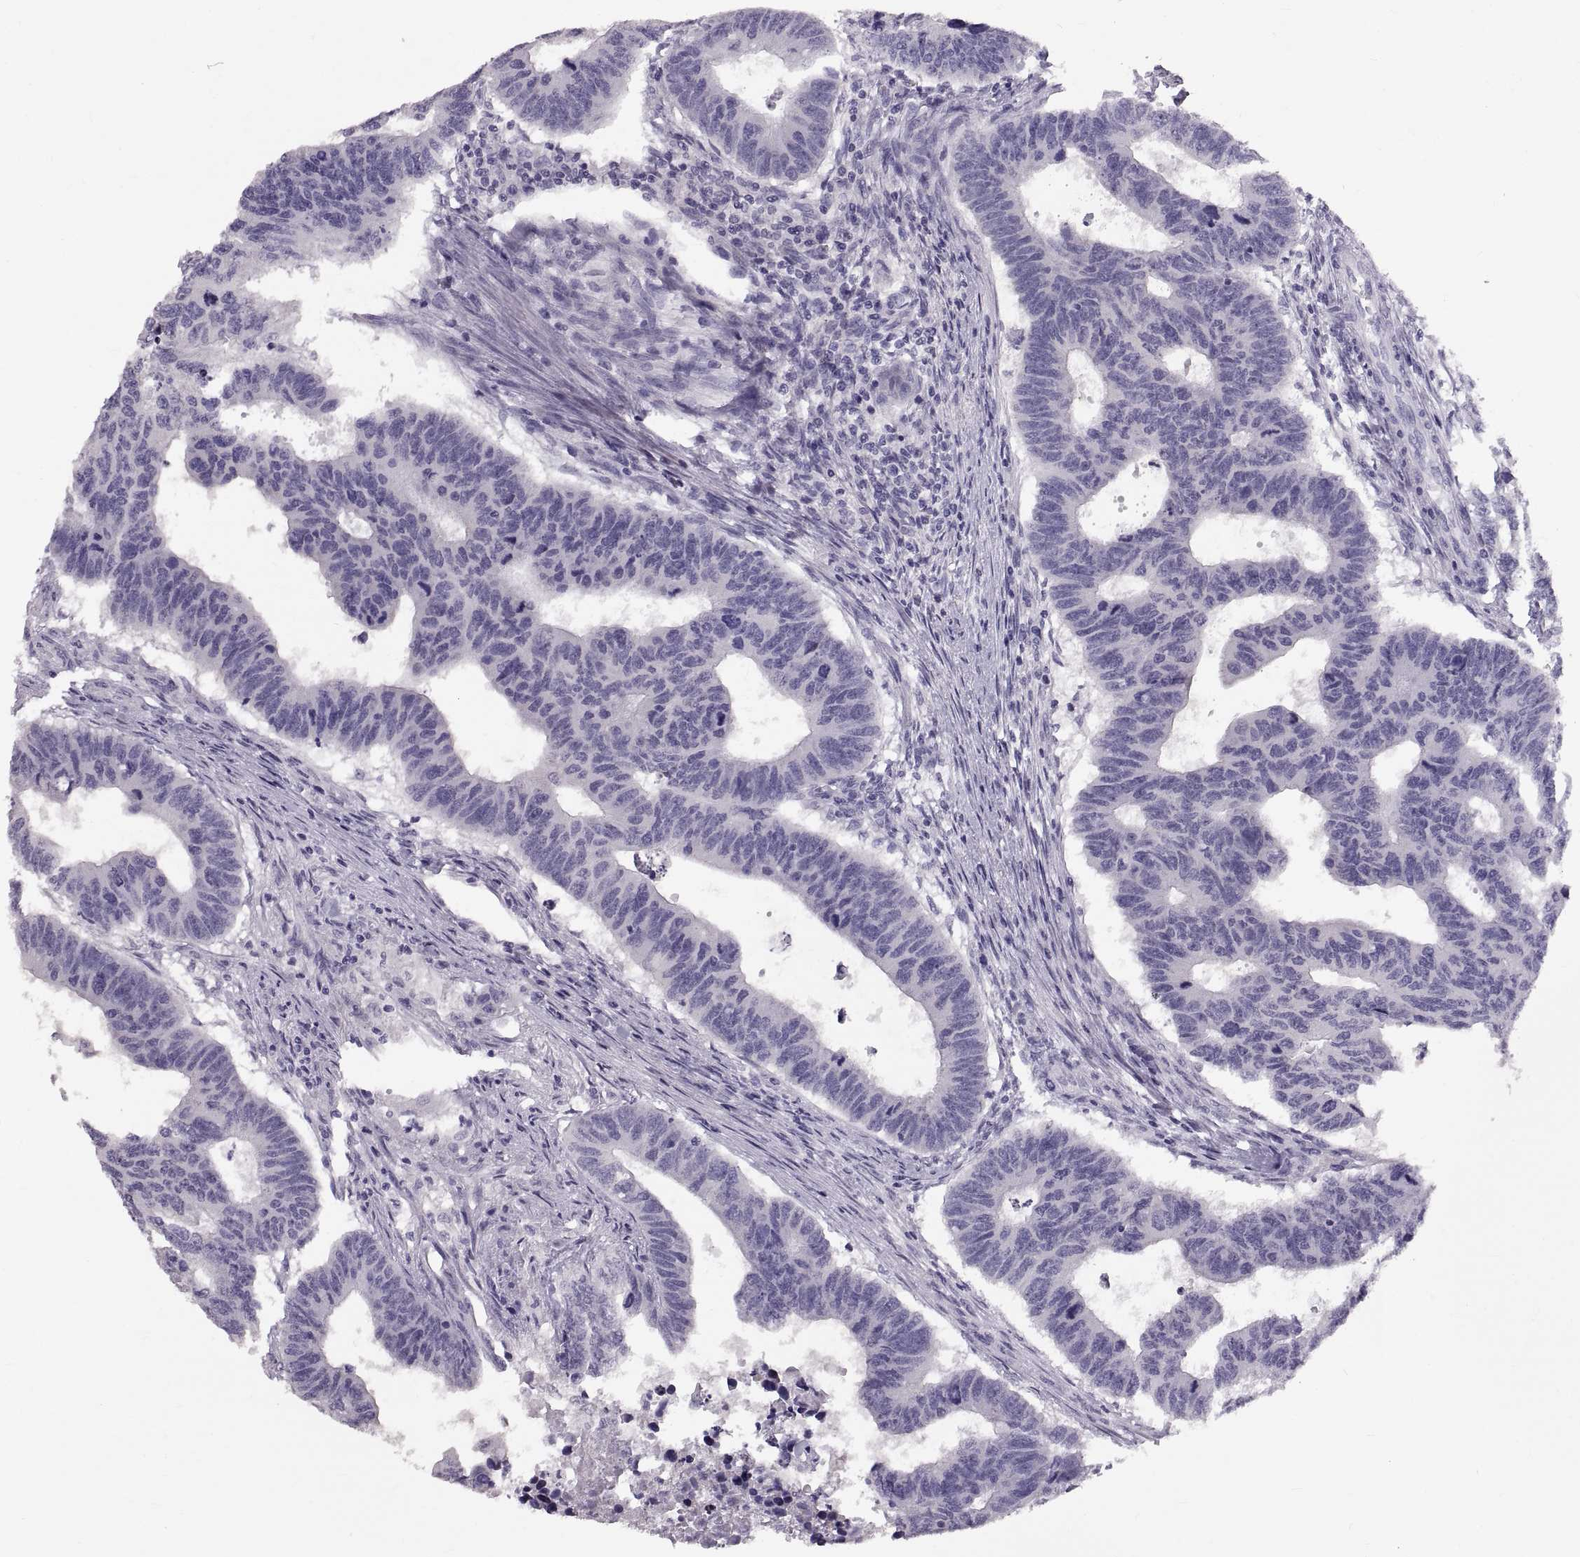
{"staining": {"intensity": "negative", "quantity": "none", "location": "none"}, "tissue": "colorectal cancer", "cell_type": "Tumor cells", "image_type": "cancer", "snomed": [{"axis": "morphology", "description": "Adenocarcinoma, NOS"}, {"axis": "topography", "description": "Rectum"}], "caption": "Immunohistochemistry (IHC) photomicrograph of adenocarcinoma (colorectal) stained for a protein (brown), which demonstrates no staining in tumor cells. (Brightfield microscopy of DAB immunohistochemistry at high magnification).", "gene": "SPACDR", "patient": {"sex": "female", "age": 85}}